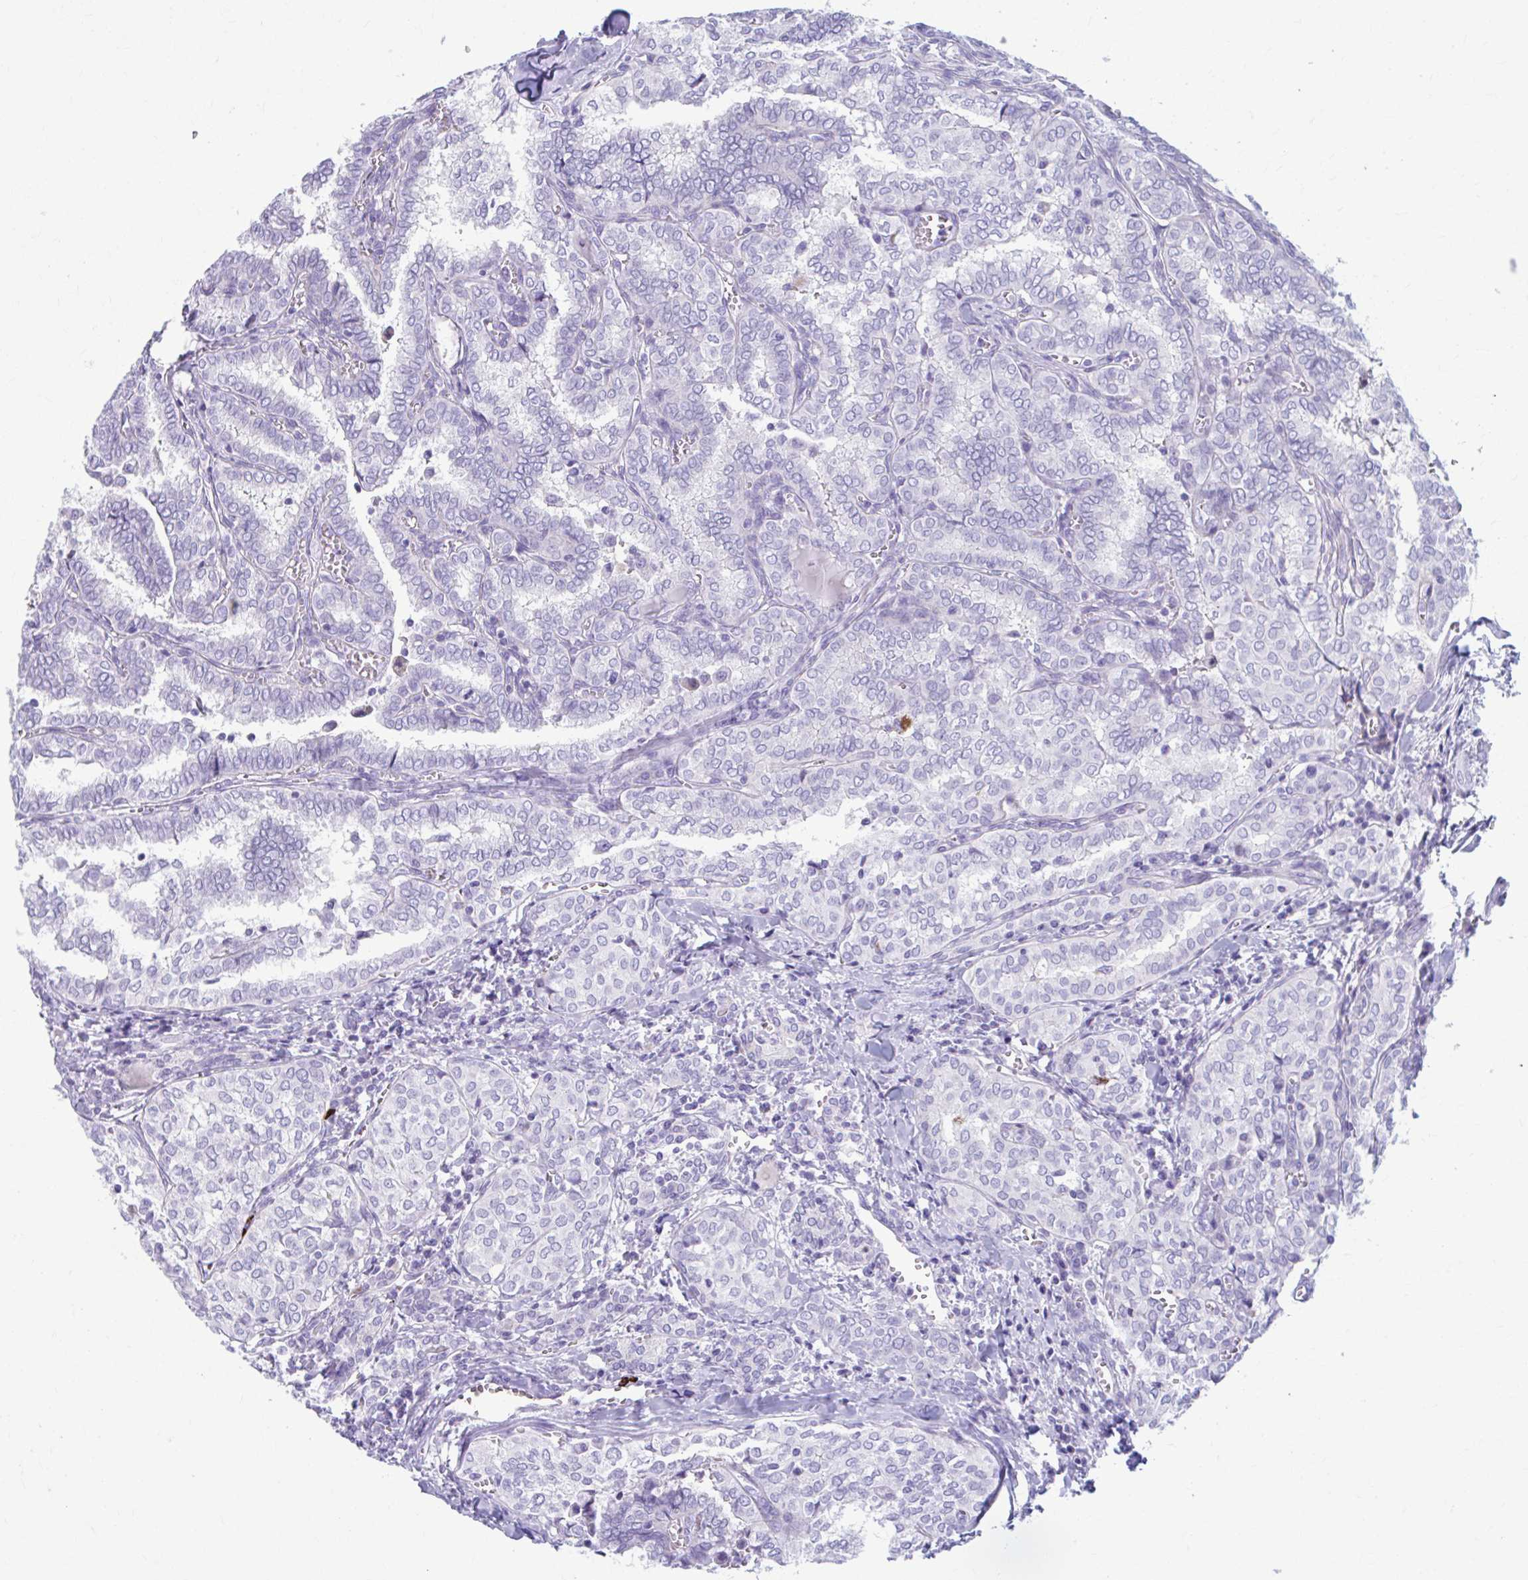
{"staining": {"intensity": "negative", "quantity": "none", "location": "none"}, "tissue": "thyroid cancer", "cell_type": "Tumor cells", "image_type": "cancer", "snomed": [{"axis": "morphology", "description": "Papillary adenocarcinoma, NOS"}, {"axis": "topography", "description": "Thyroid gland"}], "caption": "DAB immunohistochemical staining of human papillary adenocarcinoma (thyroid) reveals no significant positivity in tumor cells.", "gene": "C12orf71", "patient": {"sex": "female", "age": 30}}